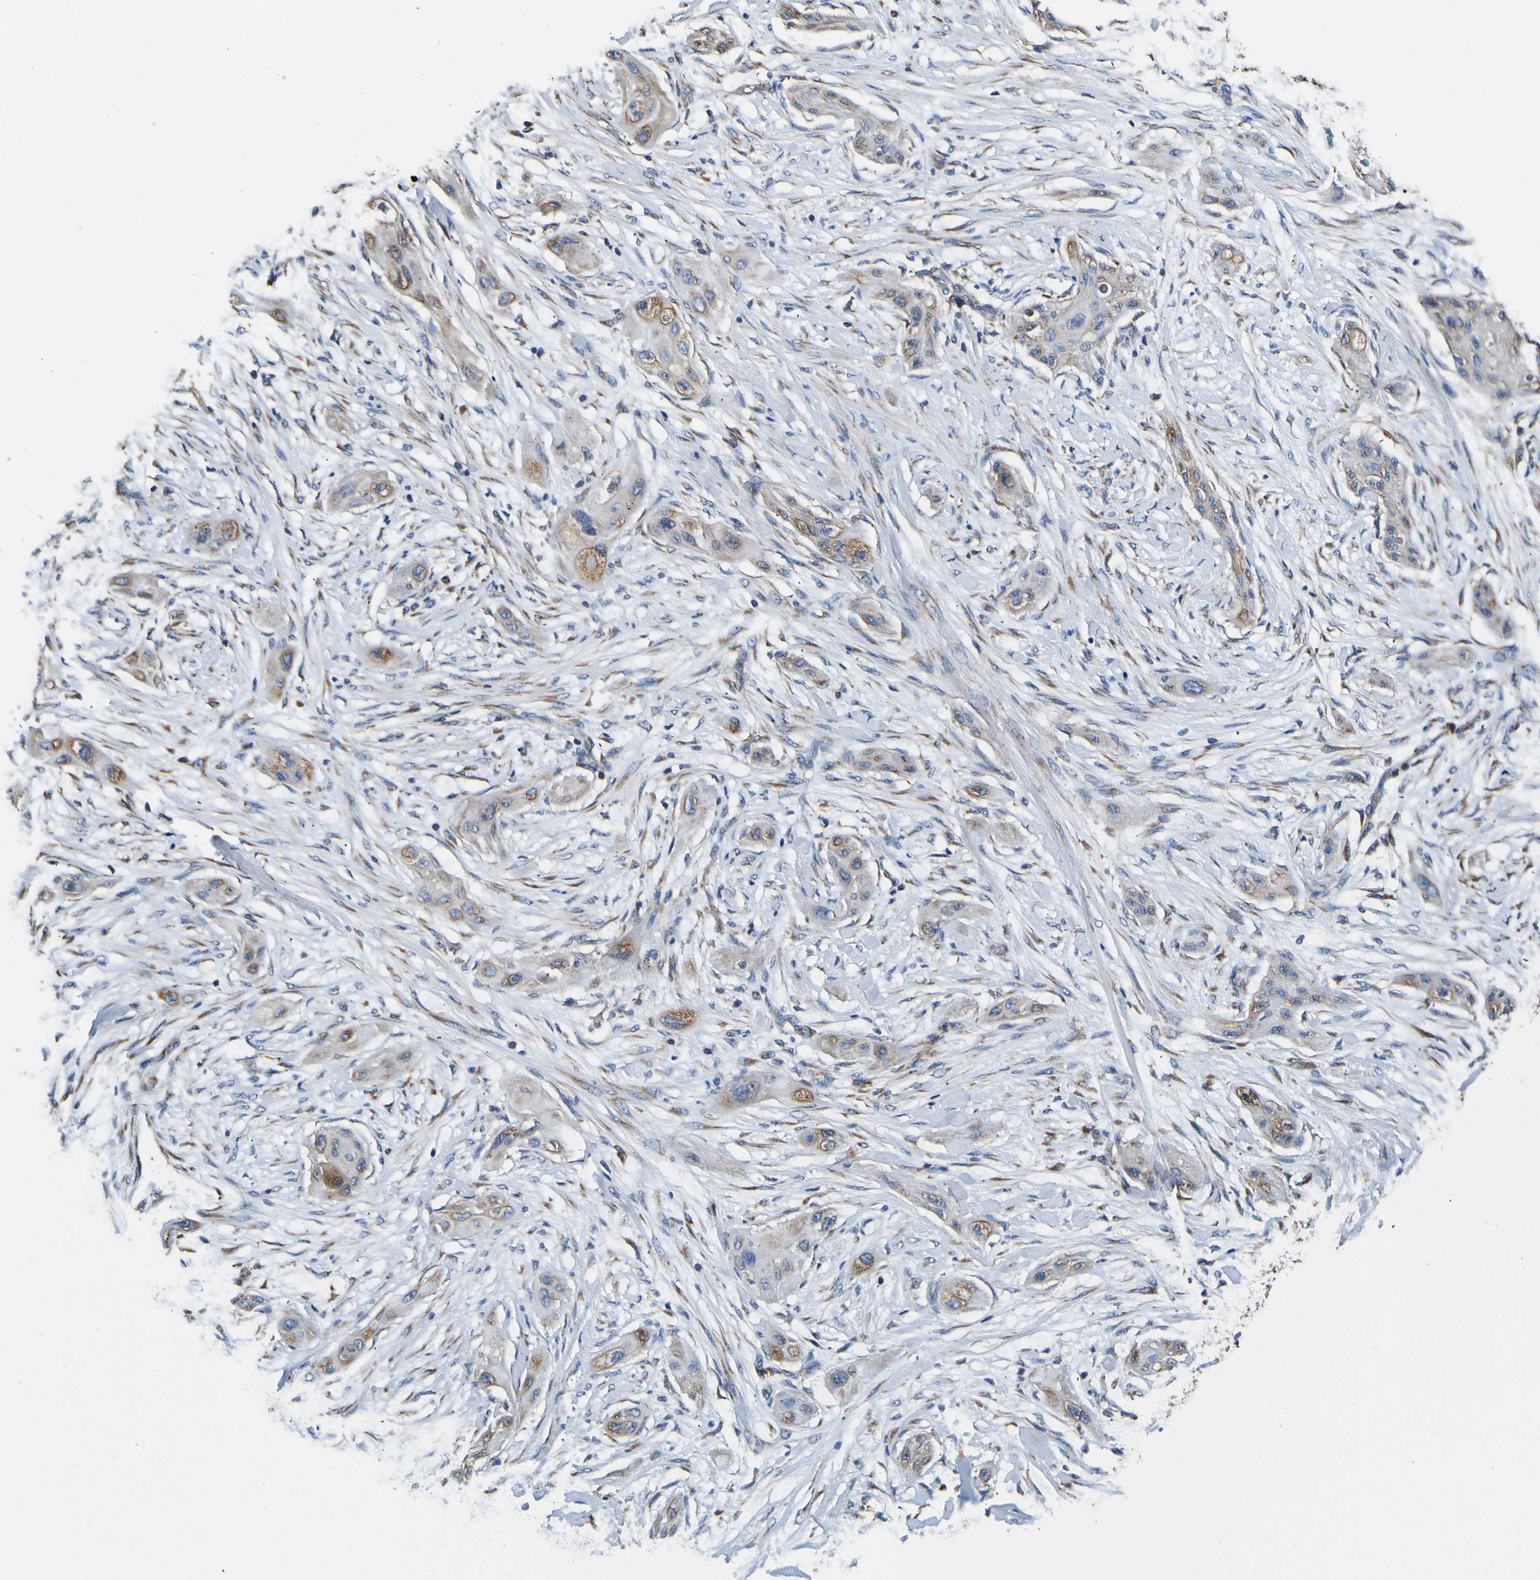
{"staining": {"intensity": "moderate", "quantity": "25%-75%", "location": "cytoplasmic/membranous"}, "tissue": "lung cancer", "cell_type": "Tumor cells", "image_type": "cancer", "snomed": [{"axis": "morphology", "description": "Squamous cell carcinoma, NOS"}, {"axis": "topography", "description": "Lung"}], "caption": "Protein staining displays moderate cytoplasmic/membranous staining in approximately 25%-75% of tumor cells in lung squamous cell carcinoma. The staining was performed using DAB (3,3'-diaminobenzidine), with brown indicating positive protein expression. Nuclei are stained blue with hematoxylin.", "gene": "INPP5A", "patient": {"sex": "female", "age": 47}}